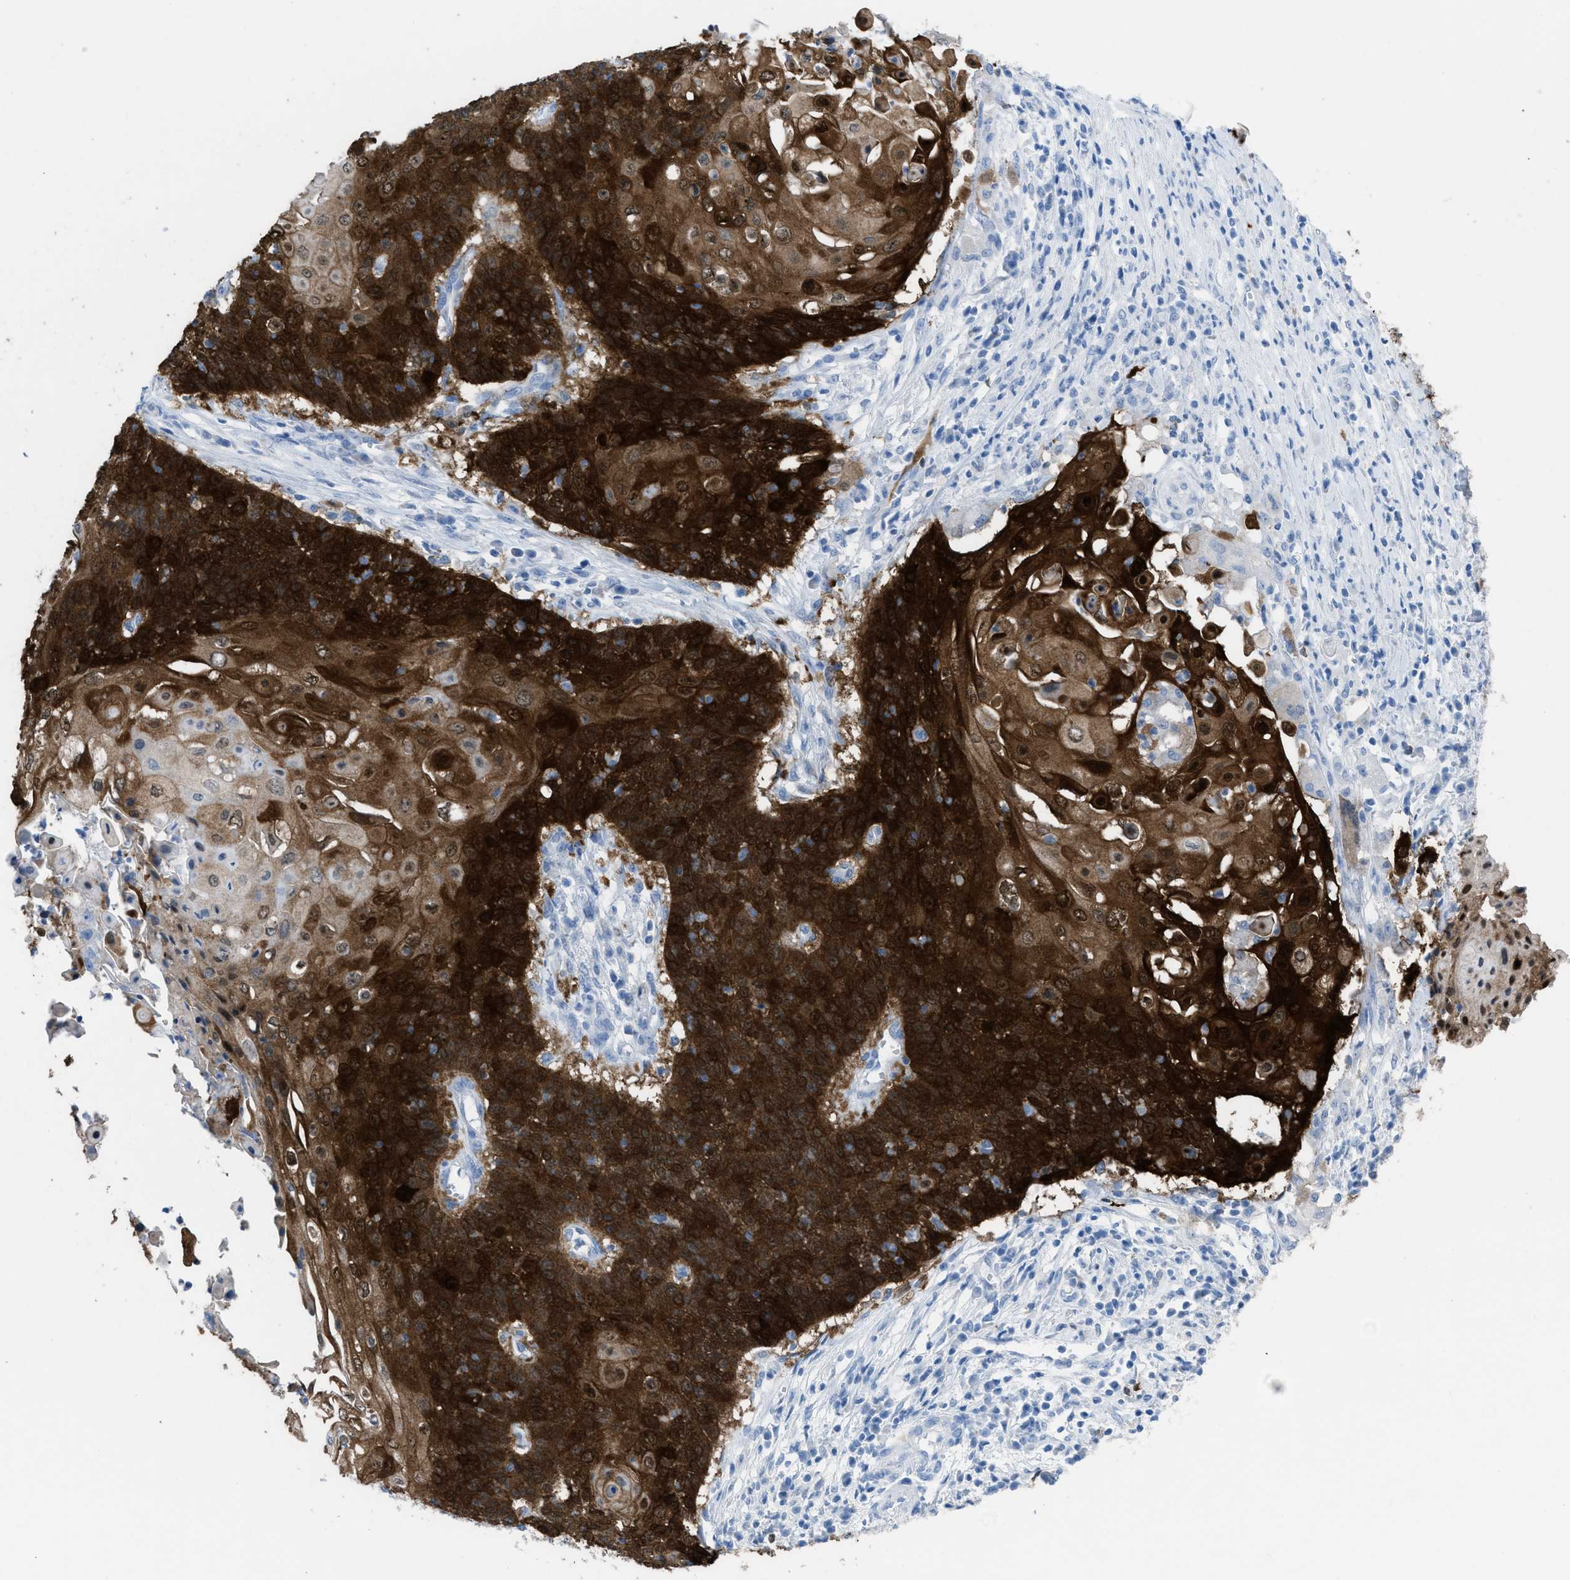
{"staining": {"intensity": "strong", "quantity": ">75%", "location": "cytoplasmic/membranous,nuclear"}, "tissue": "cervical cancer", "cell_type": "Tumor cells", "image_type": "cancer", "snomed": [{"axis": "morphology", "description": "Squamous cell carcinoma, NOS"}, {"axis": "topography", "description": "Cervix"}], "caption": "This is an image of immunohistochemistry (IHC) staining of cervical cancer (squamous cell carcinoma), which shows strong staining in the cytoplasmic/membranous and nuclear of tumor cells.", "gene": "CDKN2A", "patient": {"sex": "female", "age": 39}}